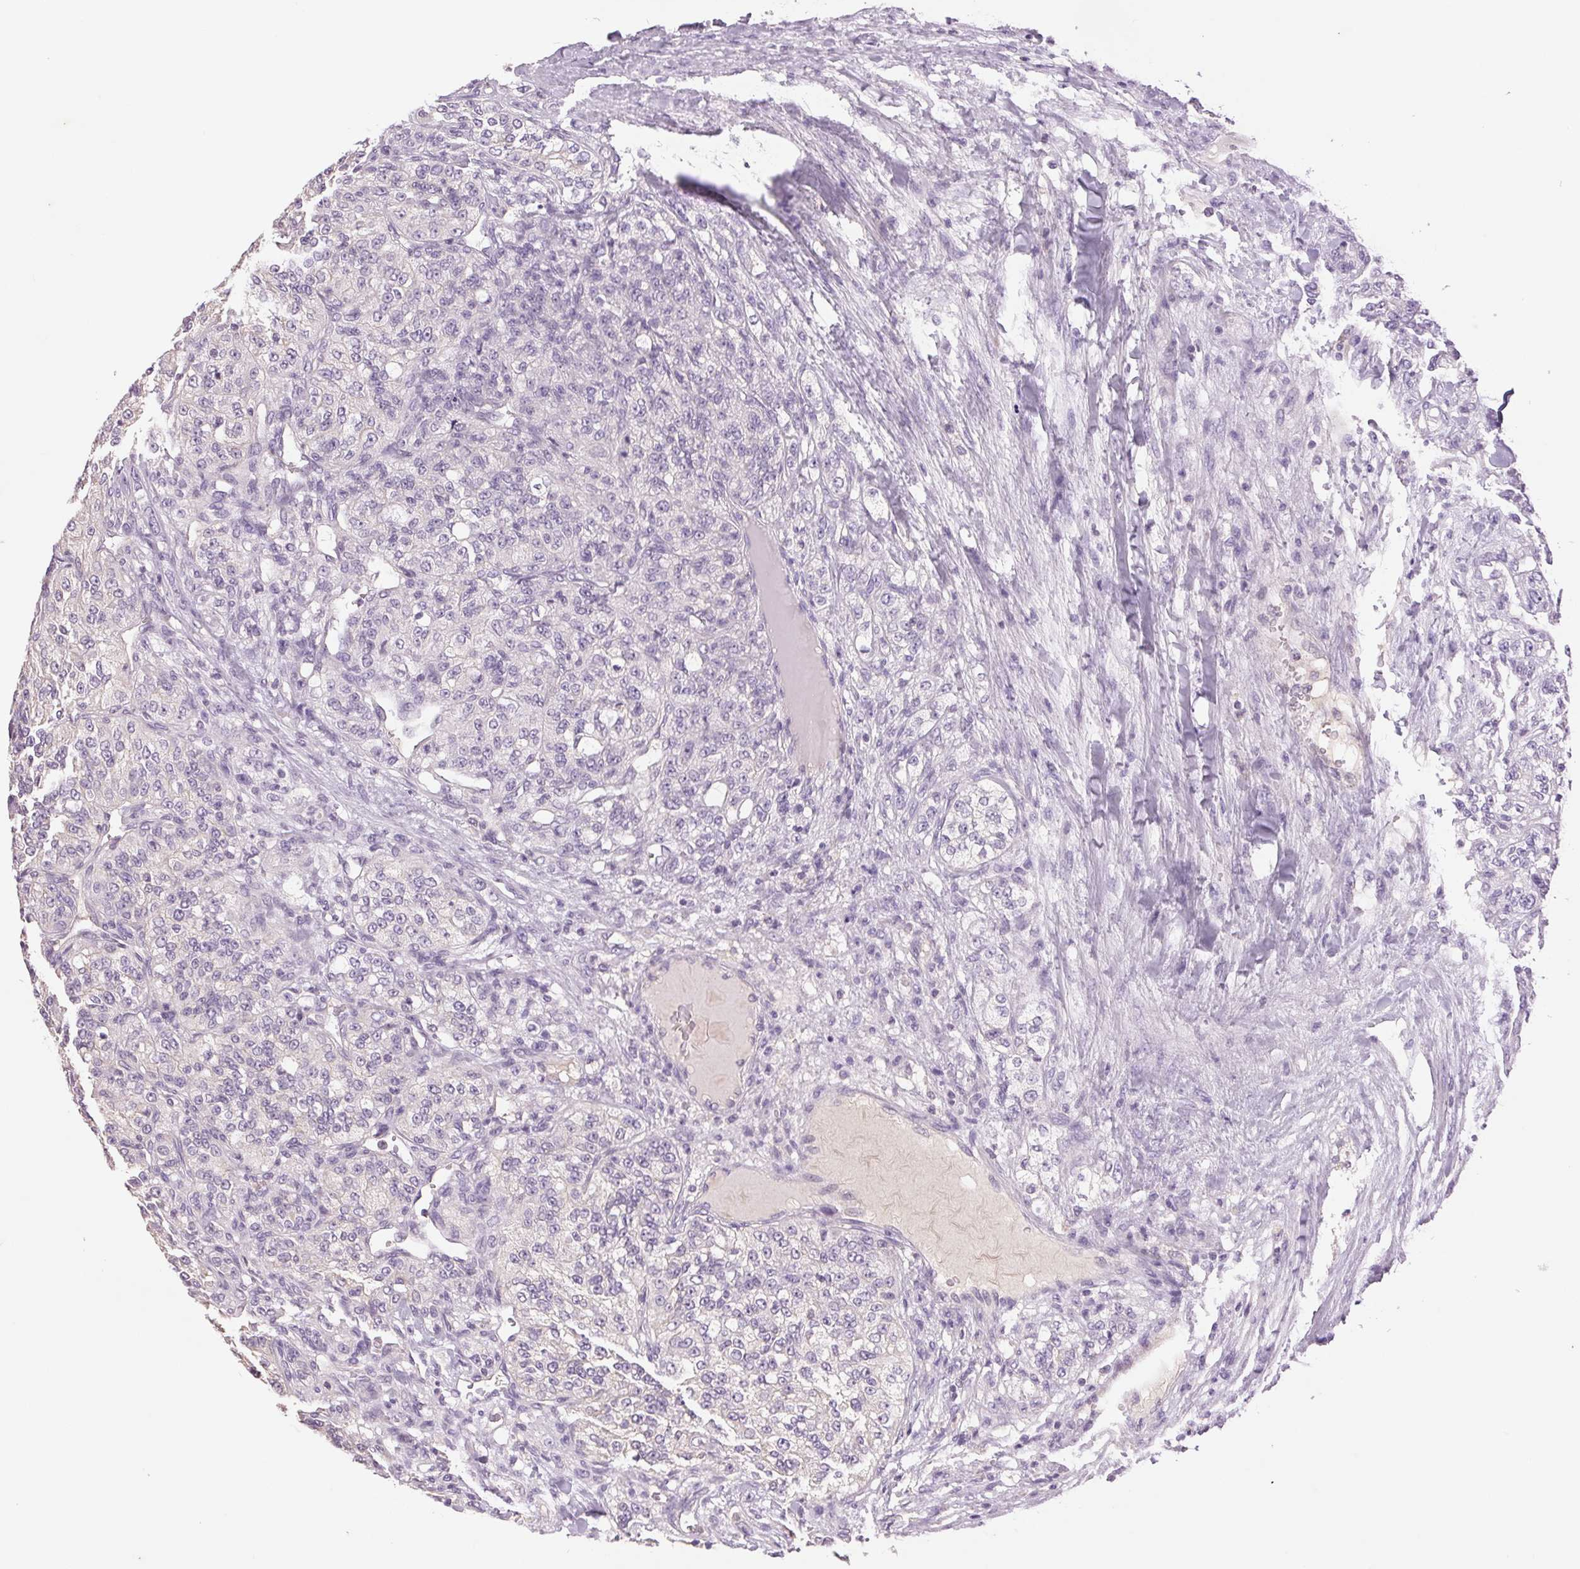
{"staining": {"intensity": "negative", "quantity": "none", "location": "none"}, "tissue": "renal cancer", "cell_type": "Tumor cells", "image_type": "cancer", "snomed": [{"axis": "morphology", "description": "Adenocarcinoma, NOS"}, {"axis": "topography", "description": "Kidney"}], "caption": "This is a image of IHC staining of renal cancer (adenocarcinoma), which shows no positivity in tumor cells.", "gene": "FXYD4", "patient": {"sex": "female", "age": 63}}